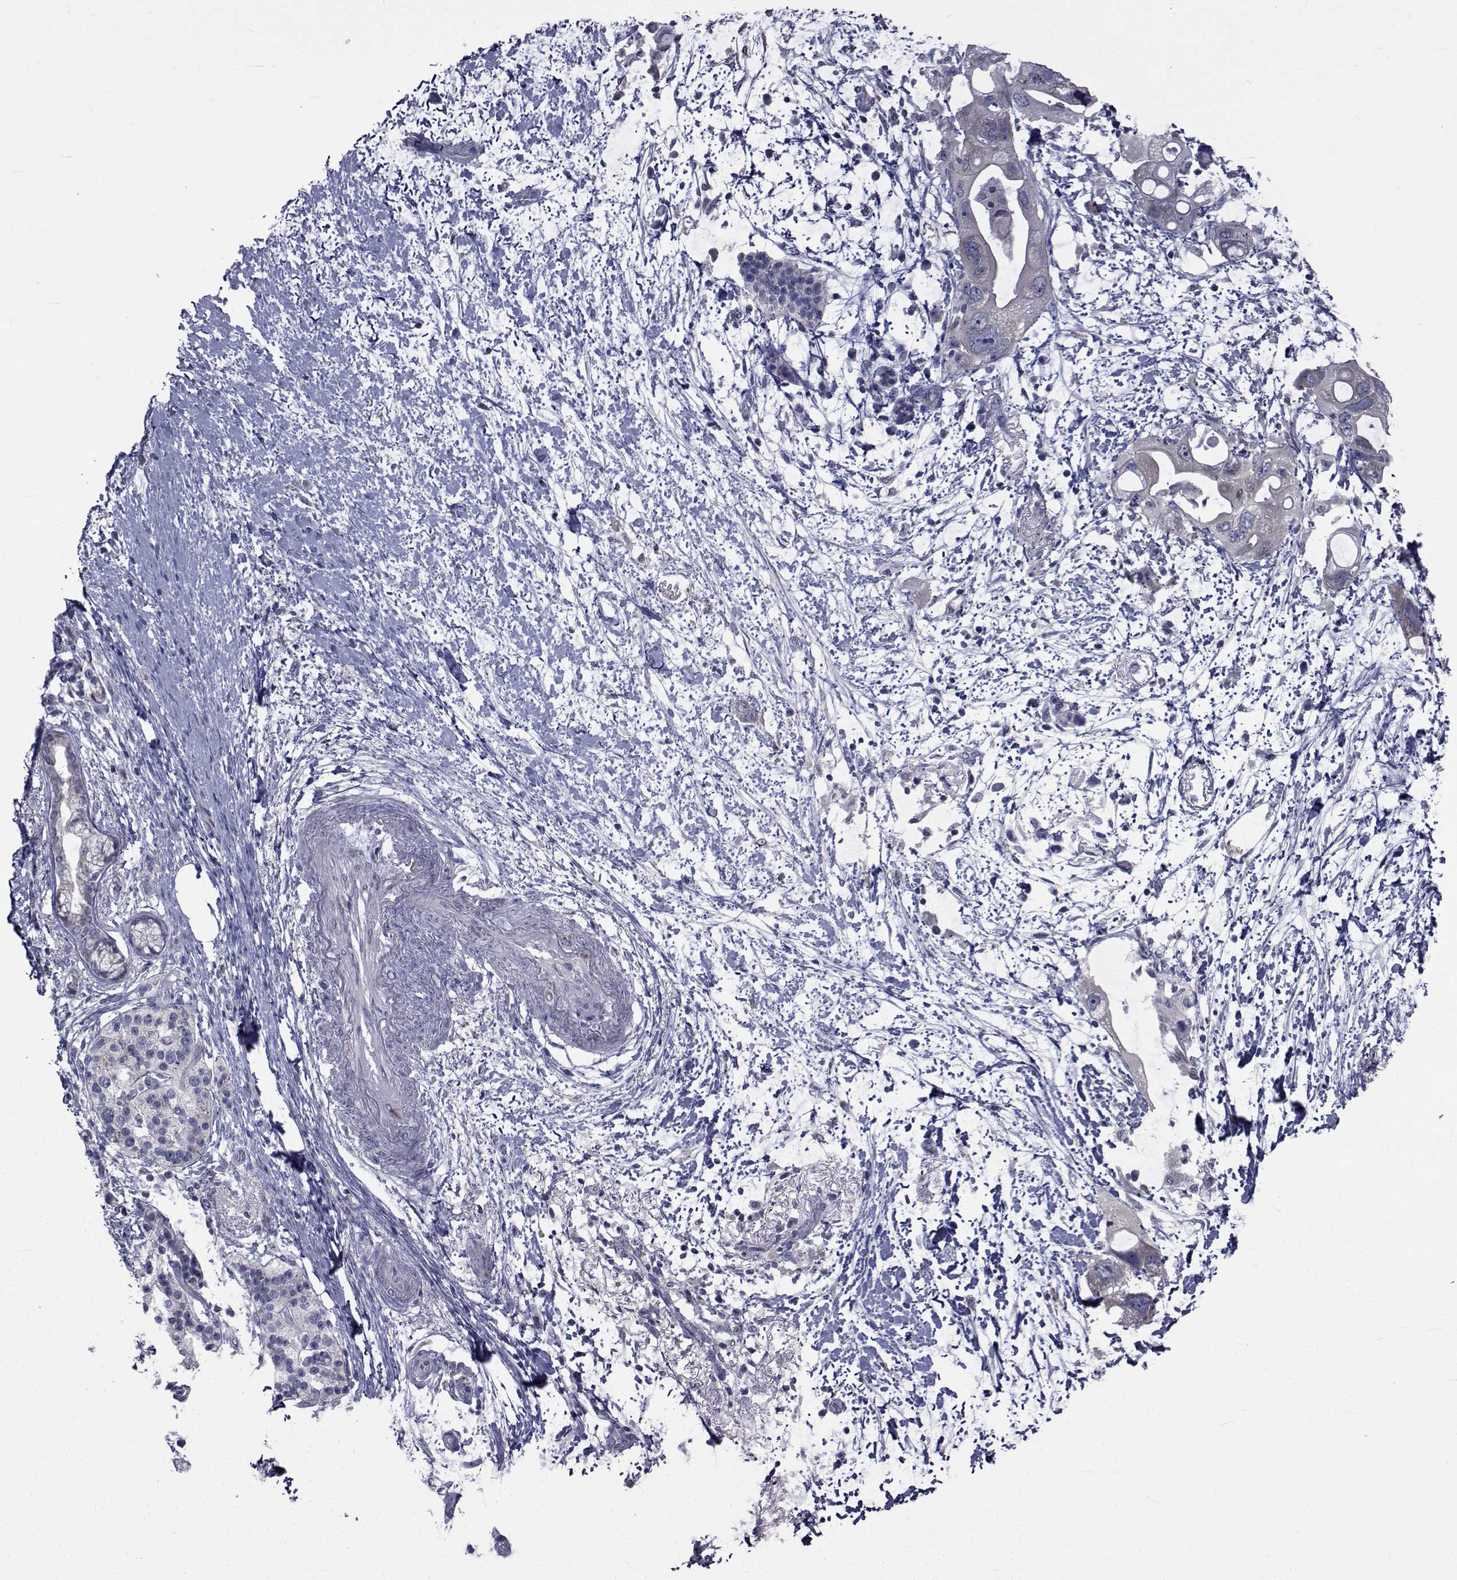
{"staining": {"intensity": "negative", "quantity": "none", "location": "none"}, "tissue": "pancreatic cancer", "cell_type": "Tumor cells", "image_type": "cancer", "snomed": [{"axis": "morphology", "description": "Adenocarcinoma, NOS"}, {"axis": "topography", "description": "Pancreas"}], "caption": "High power microscopy micrograph of an immunohistochemistry (IHC) image of pancreatic cancer (adenocarcinoma), revealing no significant positivity in tumor cells.", "gene": "SLC30A10", "patient": {"sex": "female", "age": 72}}